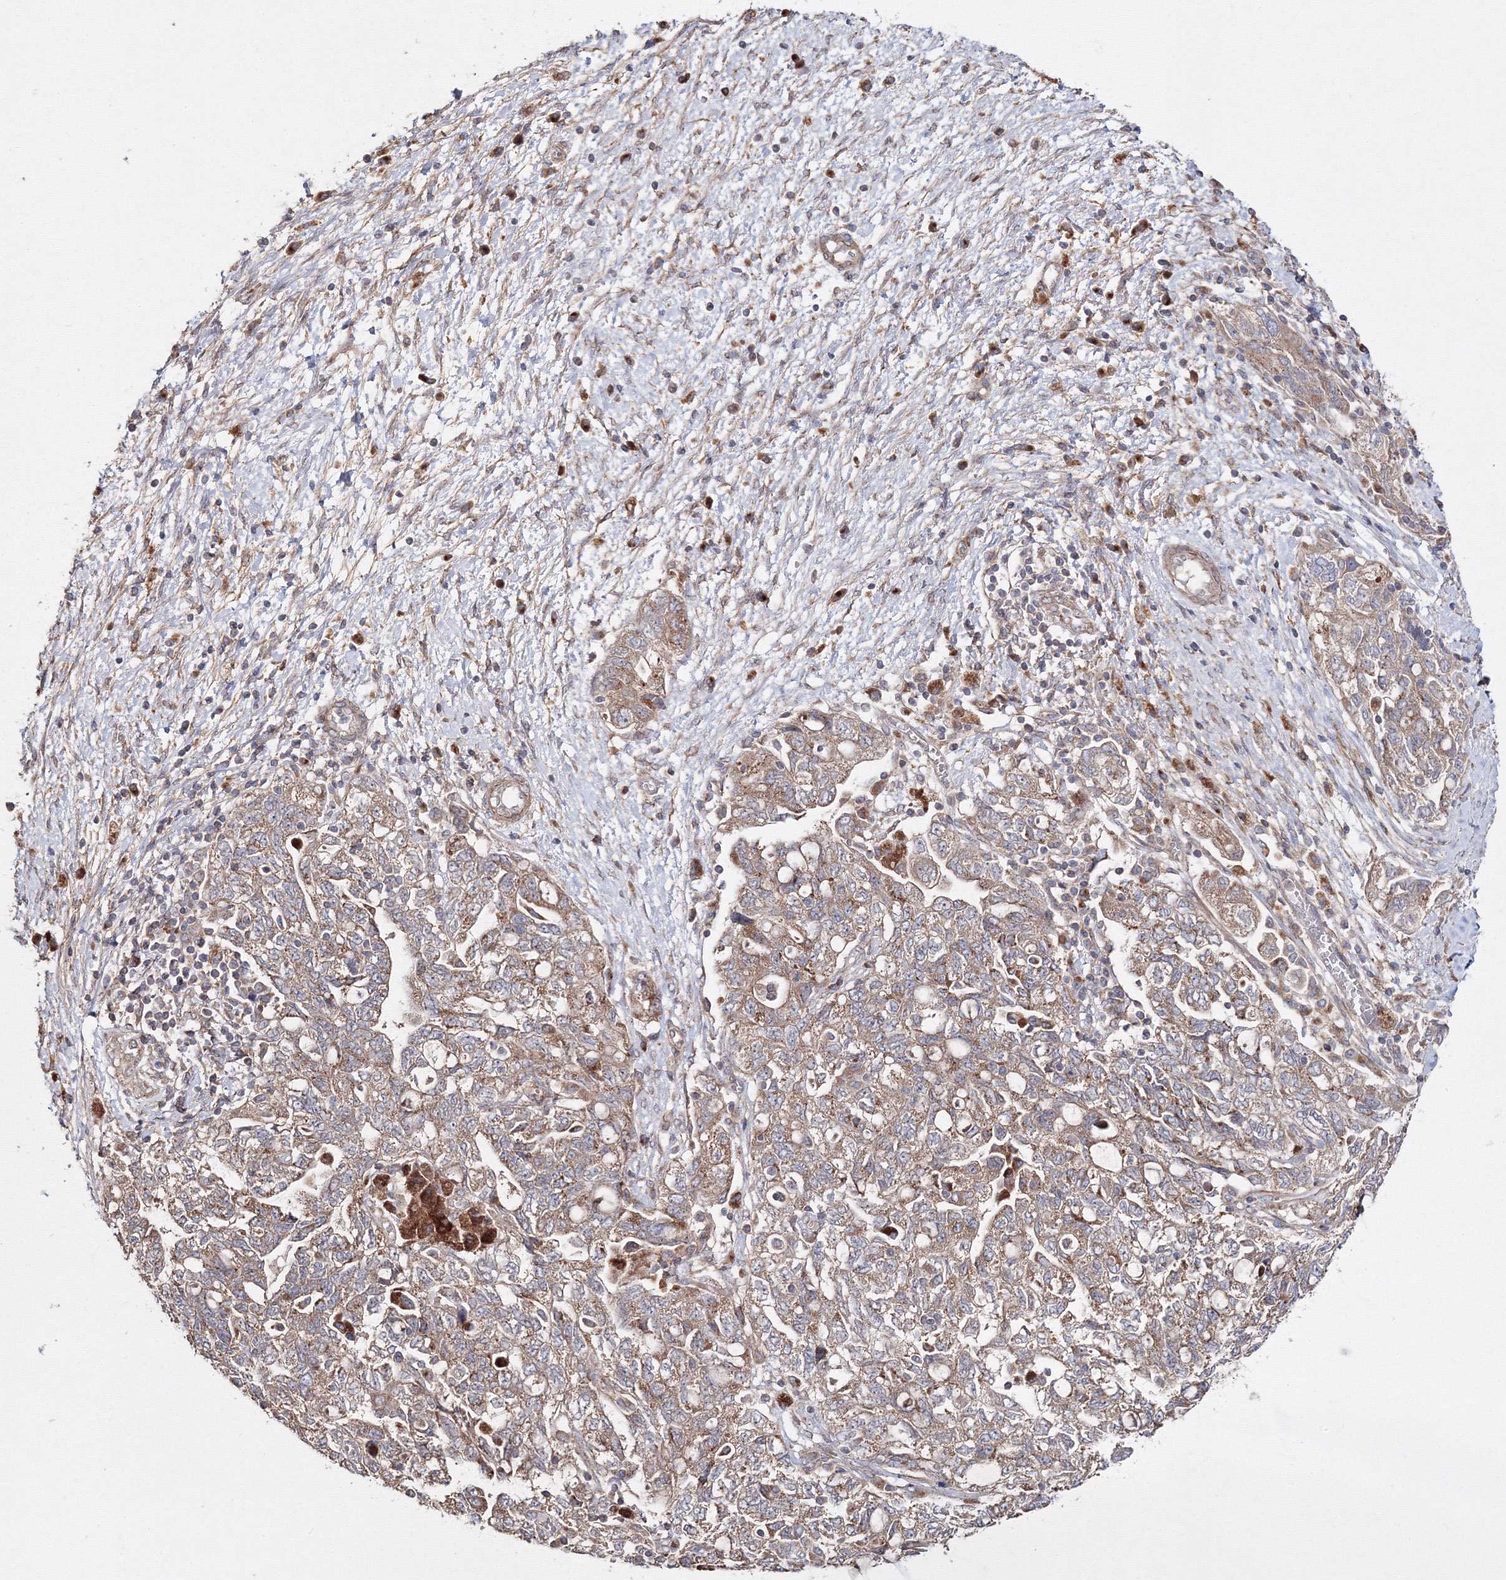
{"staining": {"intensity": "moderate", "quantity": ">75%", "location": "cytoplasmic/membranous"}, "tissue": "ovarian cancer", "cell_type": "Tumor cells", "image_type": "cancer", "snomed": [{"axis": "morphology", "description": "Carcinoma, NOS"}, {"axis": "morphology", "description": "Cystadenocarcinoma, serous, NOS"}, {"axis": "topography", "description": "Ovary"}], "caption": "About >75% of tumor cells in carcinoma (ovarian) show moderate cytoplasmic/membranous protein staining as visualized by brown immunohistochemical staining.", "gene": "DDO", "patient": {"sex": "female", "age": 69}}